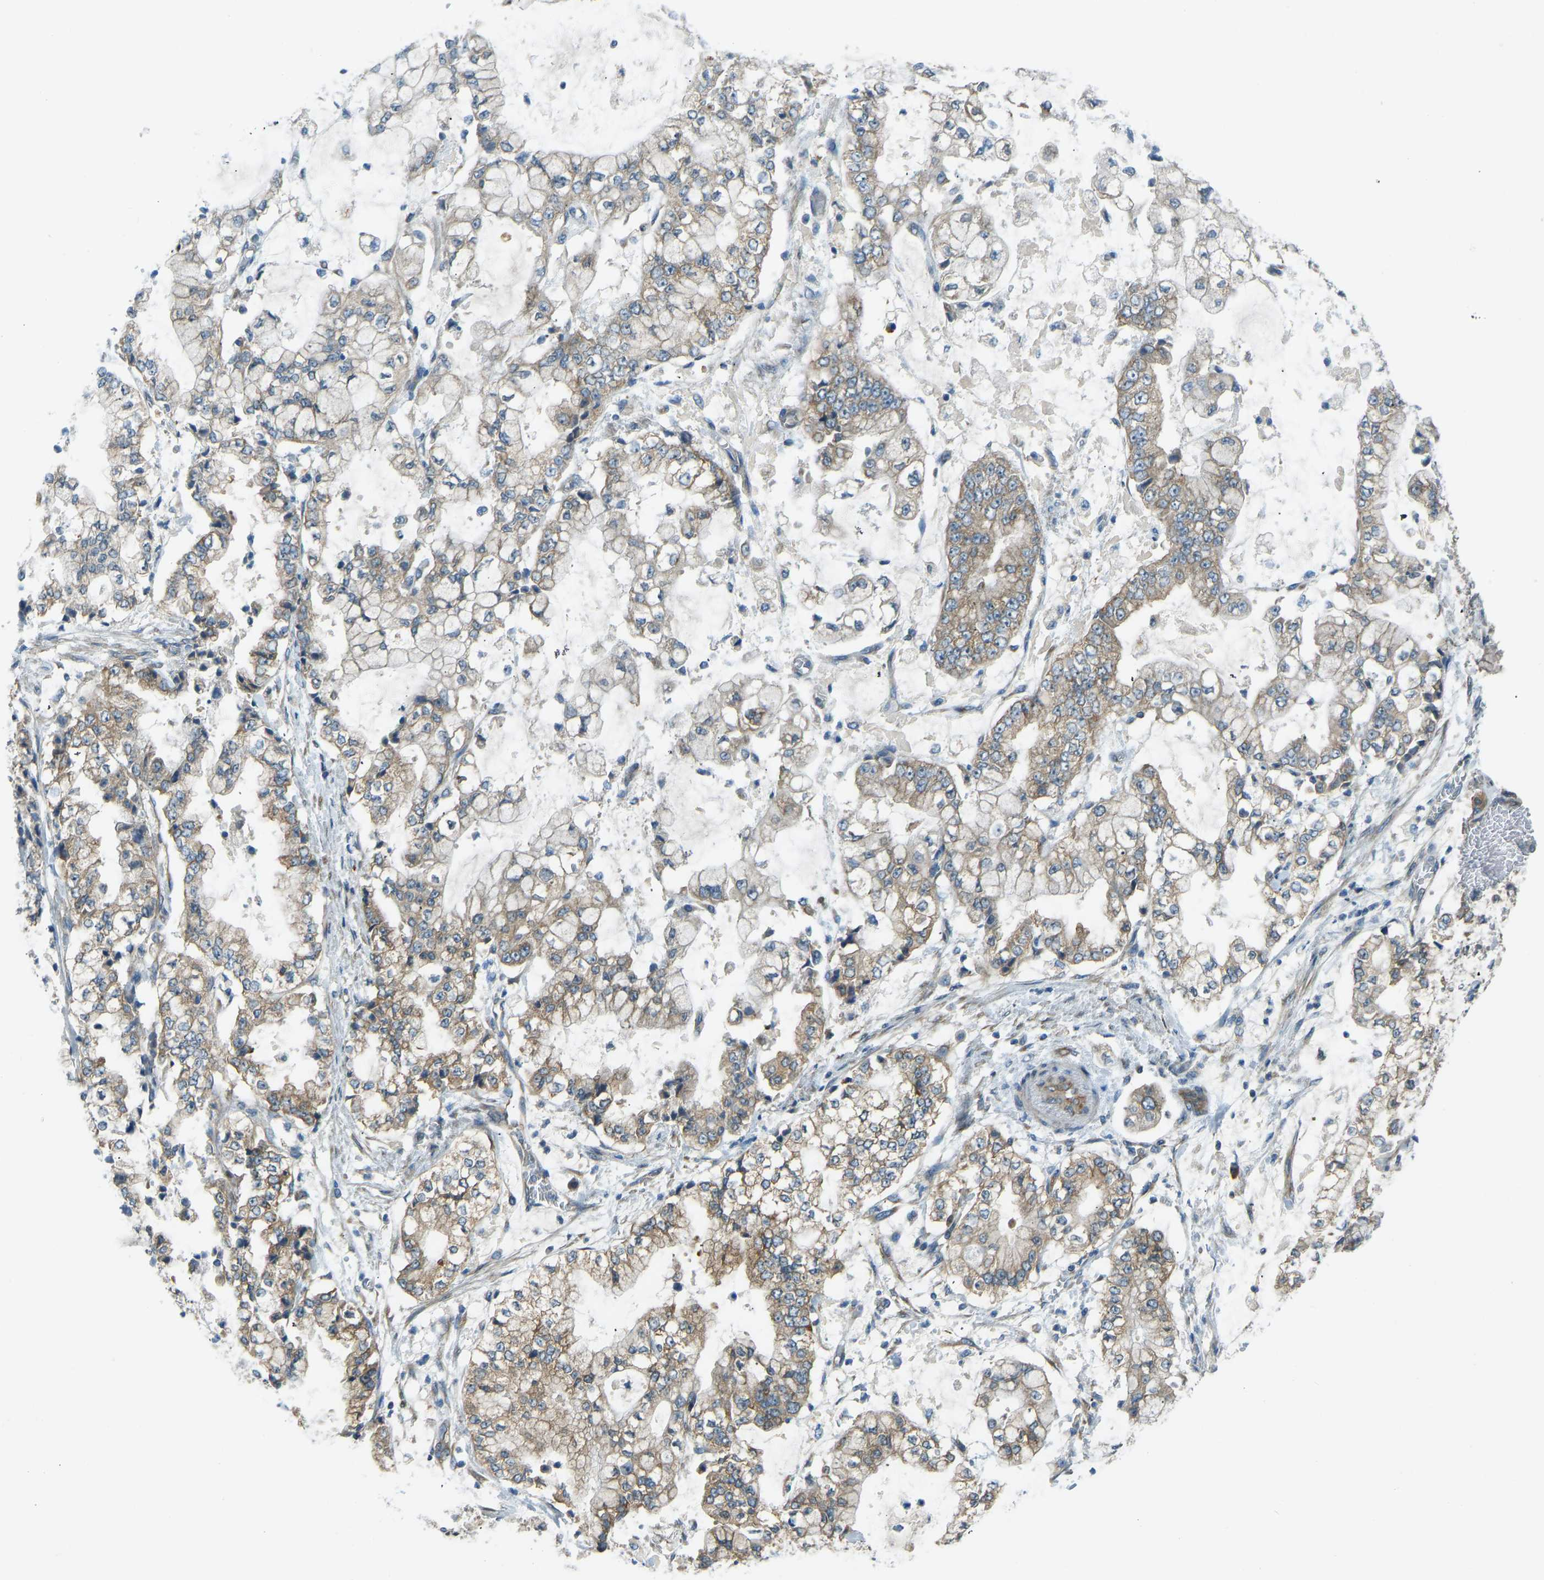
{"staining": {"intensity": "moderate", "quantity": ">75%", "location": "cytoplasmic/membranous"}, "tissue": "stomach cancer", "cell_type": "Tumor cells", "image_type": "cancer", "snomed": [{"axis": "morphology", "description": "Adenocarcinoma, NOS"}, {"axis": "topography", "description": "Stomach"}], "caption": "Immunohistochemical staining of human stomach cancer displays medium levels of moderate cytoplasmic/membranous staining in approximately >75% of tumor cells.", "gene": "STAU2", "patient": {"sex": "male", "age": 76}}